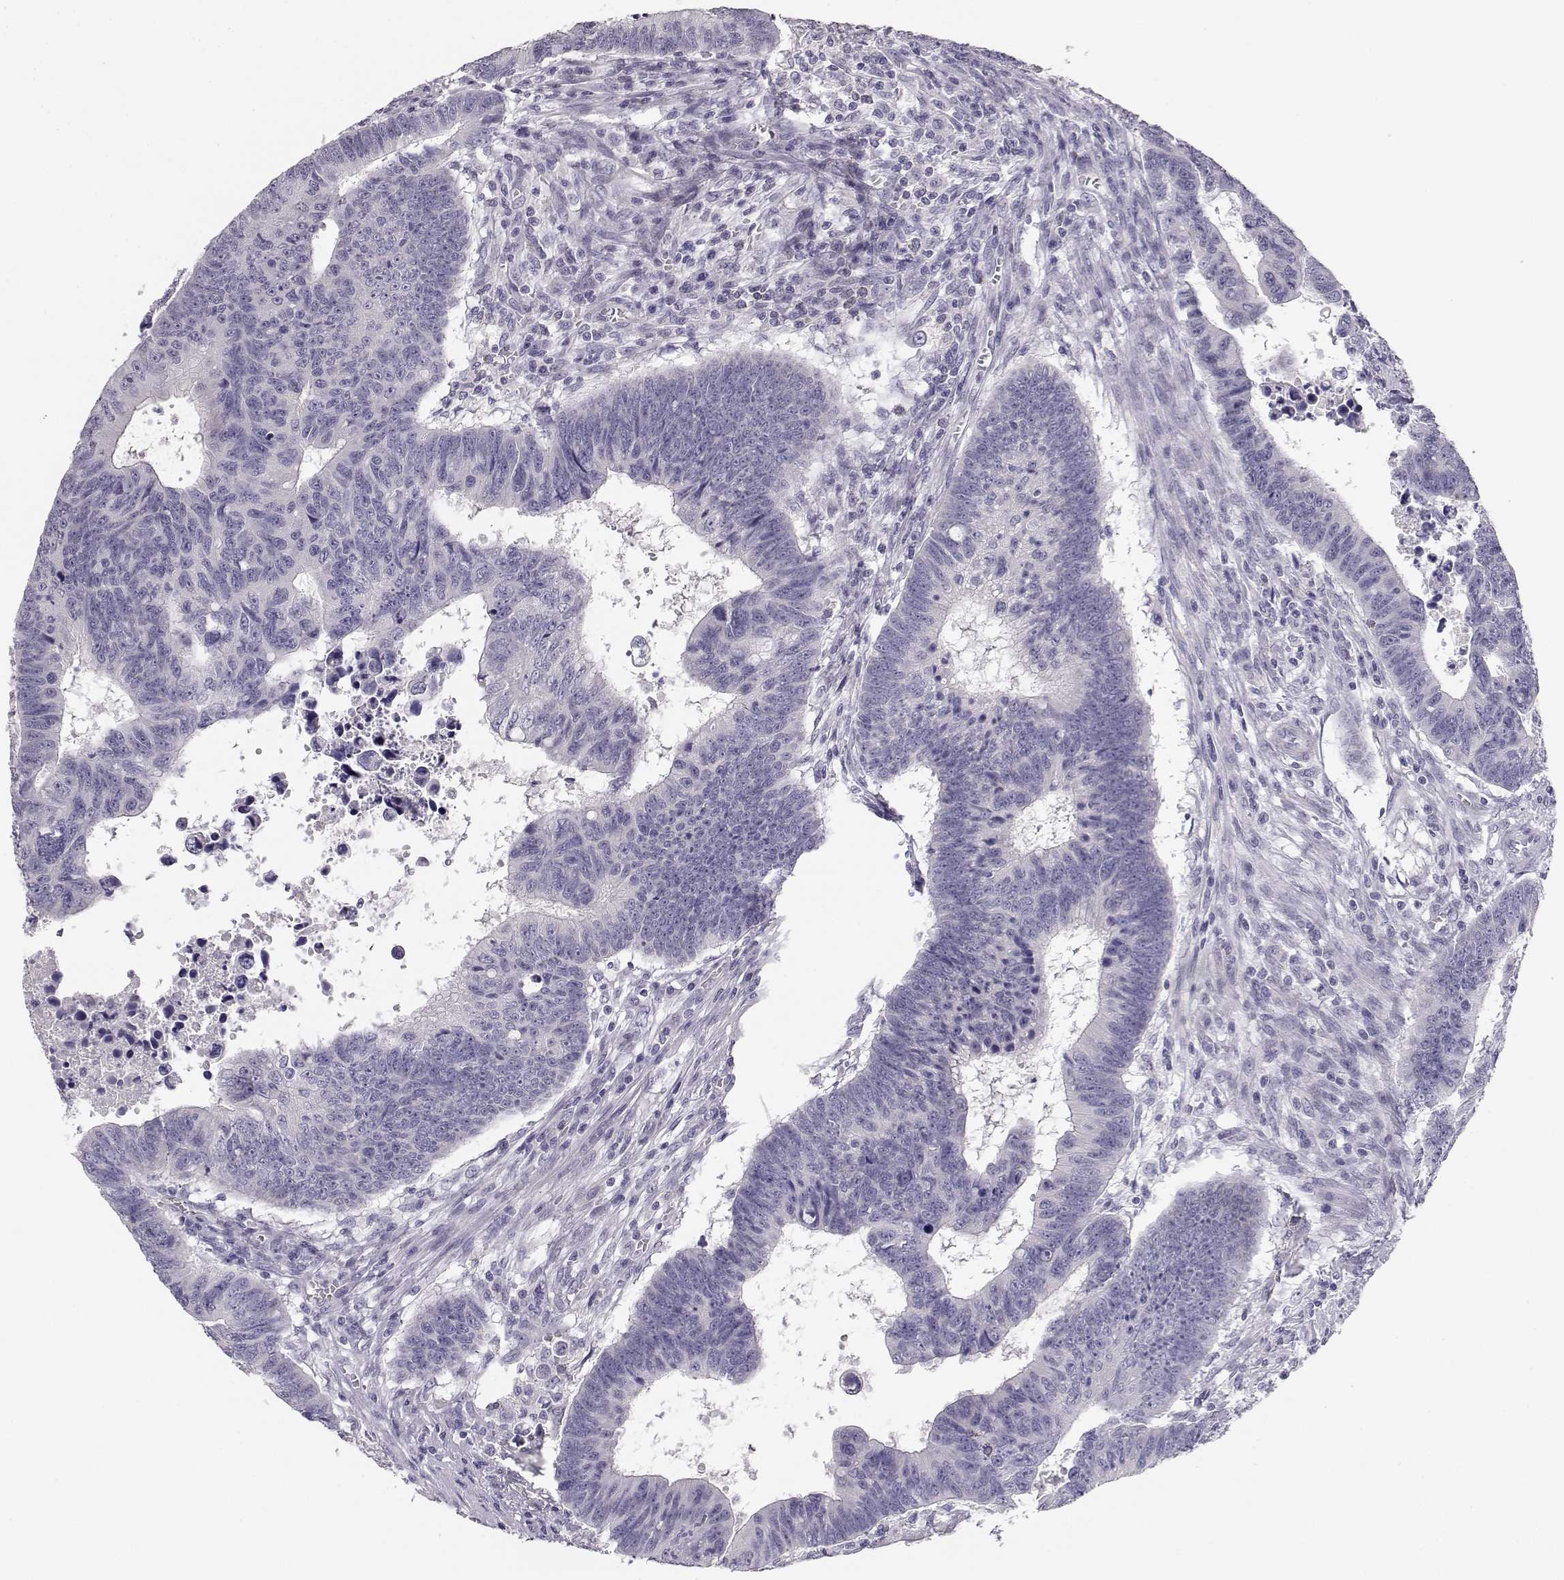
{"staining": {"intensity": "negative", "quantity": "none", "location": "none"}, "tissue": "colorectal cancer", "cell_type": "Tumor cells", "image_type": "cancer", "snomed": [{"axis": "morphology", "description": "Adenocarcinoma, NOS"}, {"axis": "topography", "description": "Rectum"}], "caption": "Image shows no significant protein expression in tumor cells of colorectal cancer (adenocarcinoma). (Brightfield microscopy of DAB immunohistochemistry at high magnification).", "gene": "MYCBPAP", "patient": {"sex": "female", "age": 85}}